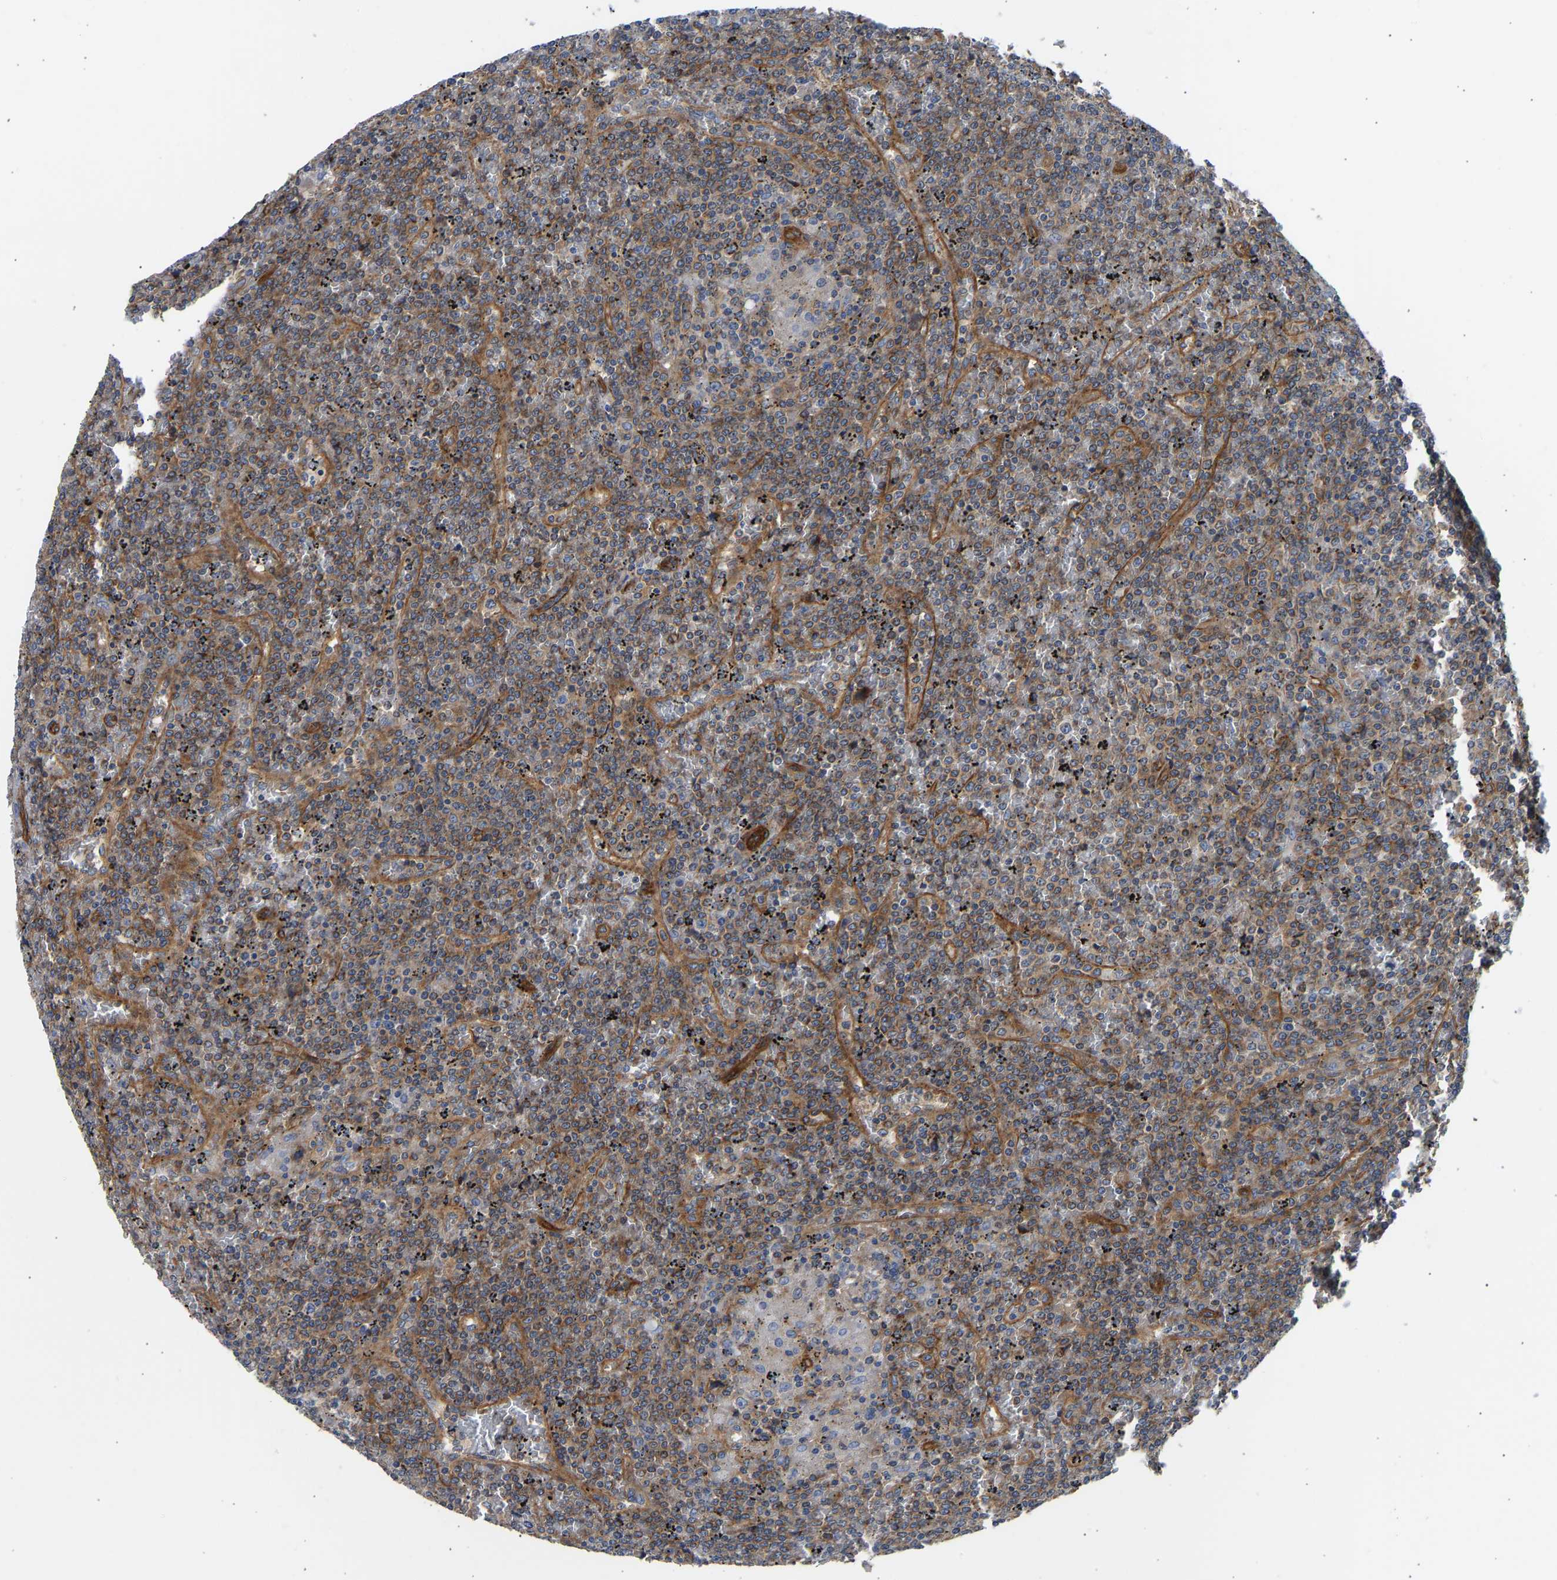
{"staining": {"intensity": "moderate", "quantity": ">75%", "location": "cytoplasmic/membranous"}, "tissue": "lymphoma", "cell_type": "Tumor cells", "image_type": "cancer", "snomed": [{"axis": "morphology", "description": "Malignant lymphoma, non-Hodgkin's type, Low grade"}, {"axis": "topography", "description": "Spleen"}], "caption": "Immunohistochemistry (IHC) (DAB (3,3'-diaminobenzidine)) staining of human lymphoma shows moderate cytoplasmic/membranous protein positivity in about >75% of tumor cells. Using DAB (3,3'-diaminobenzidine) (brown) and hematoxylin (blue) stains, captured at high magnification using brightfield microscopy.", "gene": "MYO1C", "patient": {"sex": "female", "age": 19}}